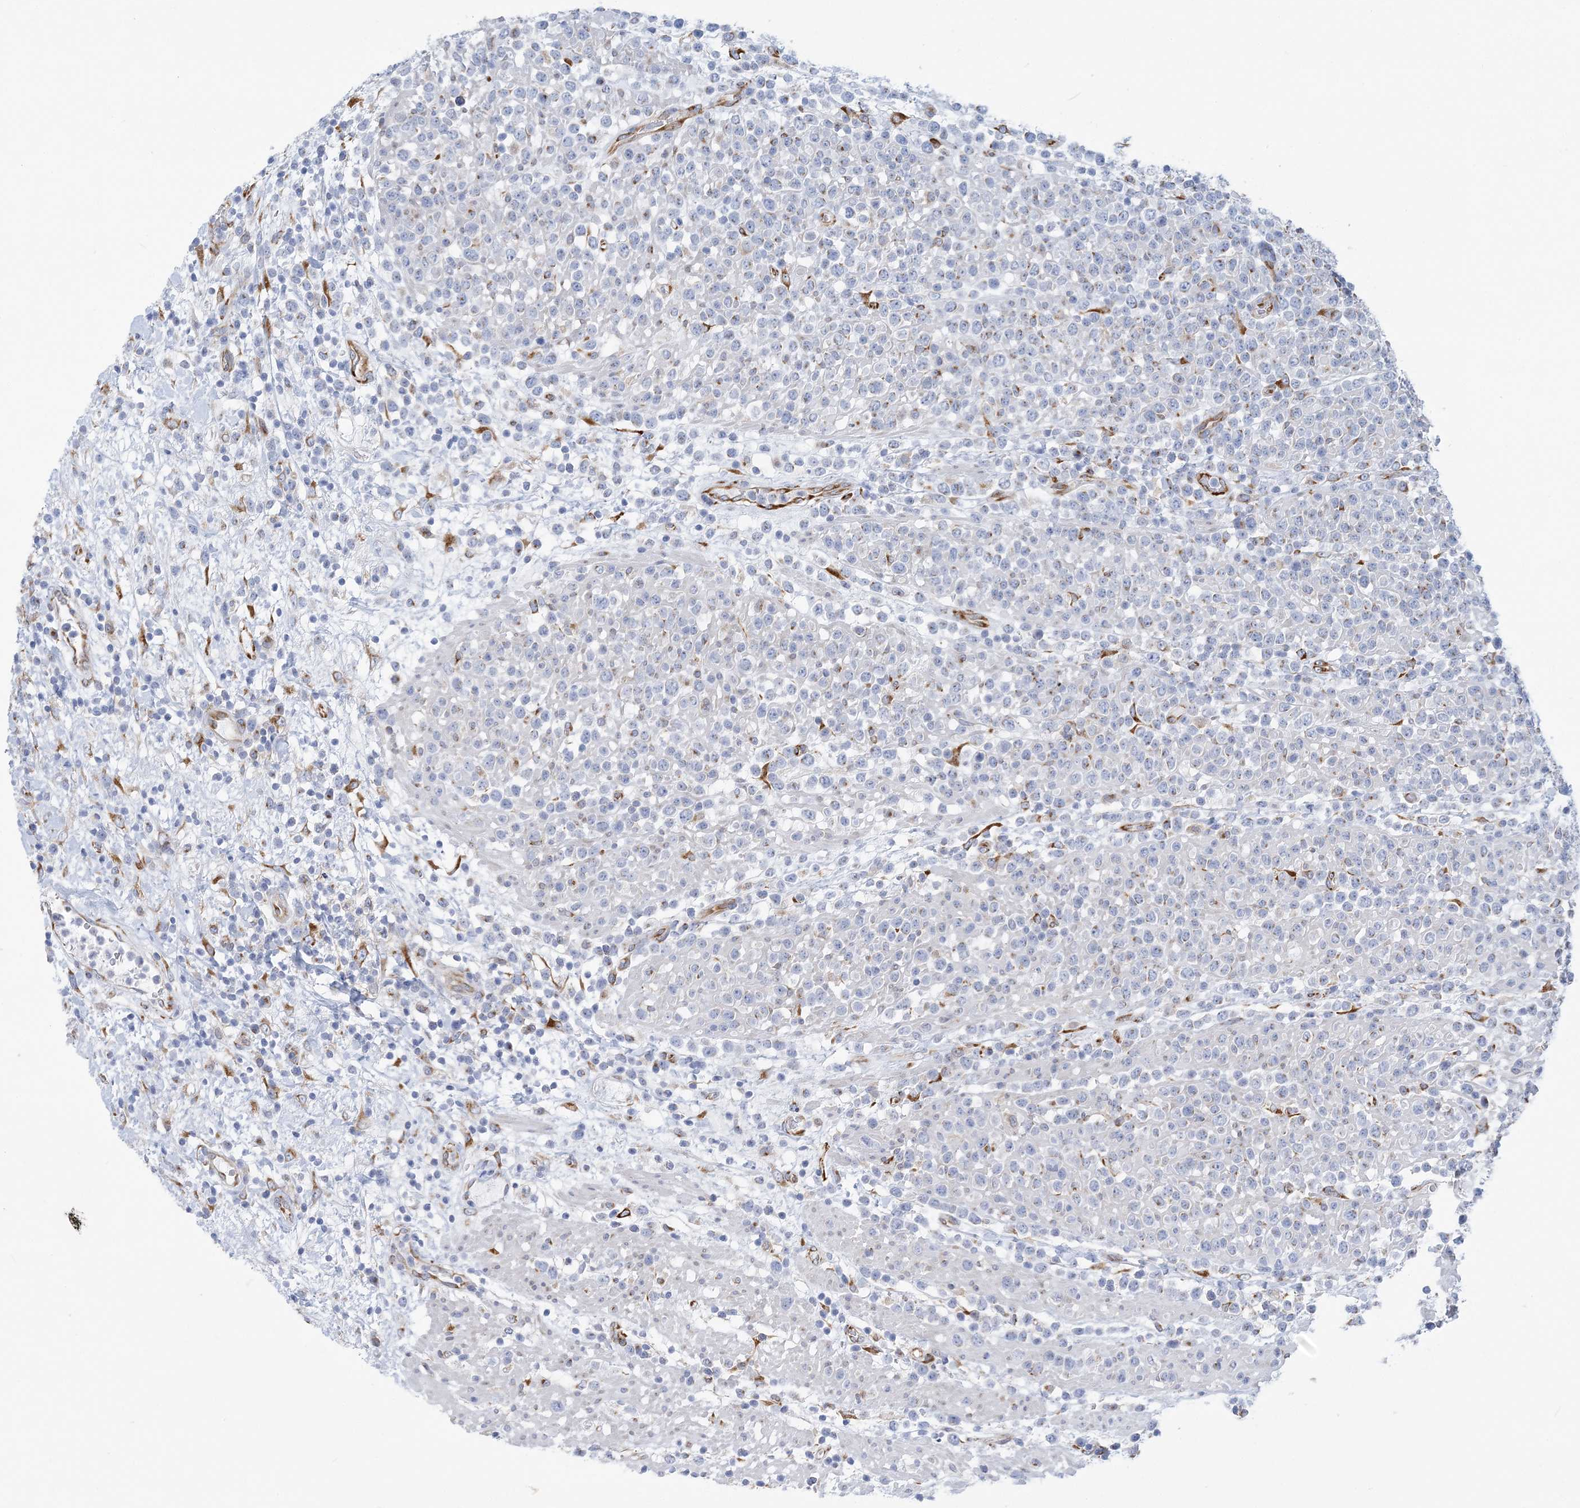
{"staining": {"intensity": "negative", "quantity": "none", "location": "none"}, "tissue": "lymphoma", "cell_type": "Tumor cells", "image_type": "cancer", "snomed": [{"axis": "morphology", "description": "Malignant lymphoma, non-Hodgkin's type, High grade"}, {"axis": "topography", "description": "Colon"}], "caption": "This is an immunohistochemistry (IHC) image of human lymphoma. There is no positivity in tumor cells.", "gene": "PLEKHG4B", "patient": {"sex": "female", "age": 53}}